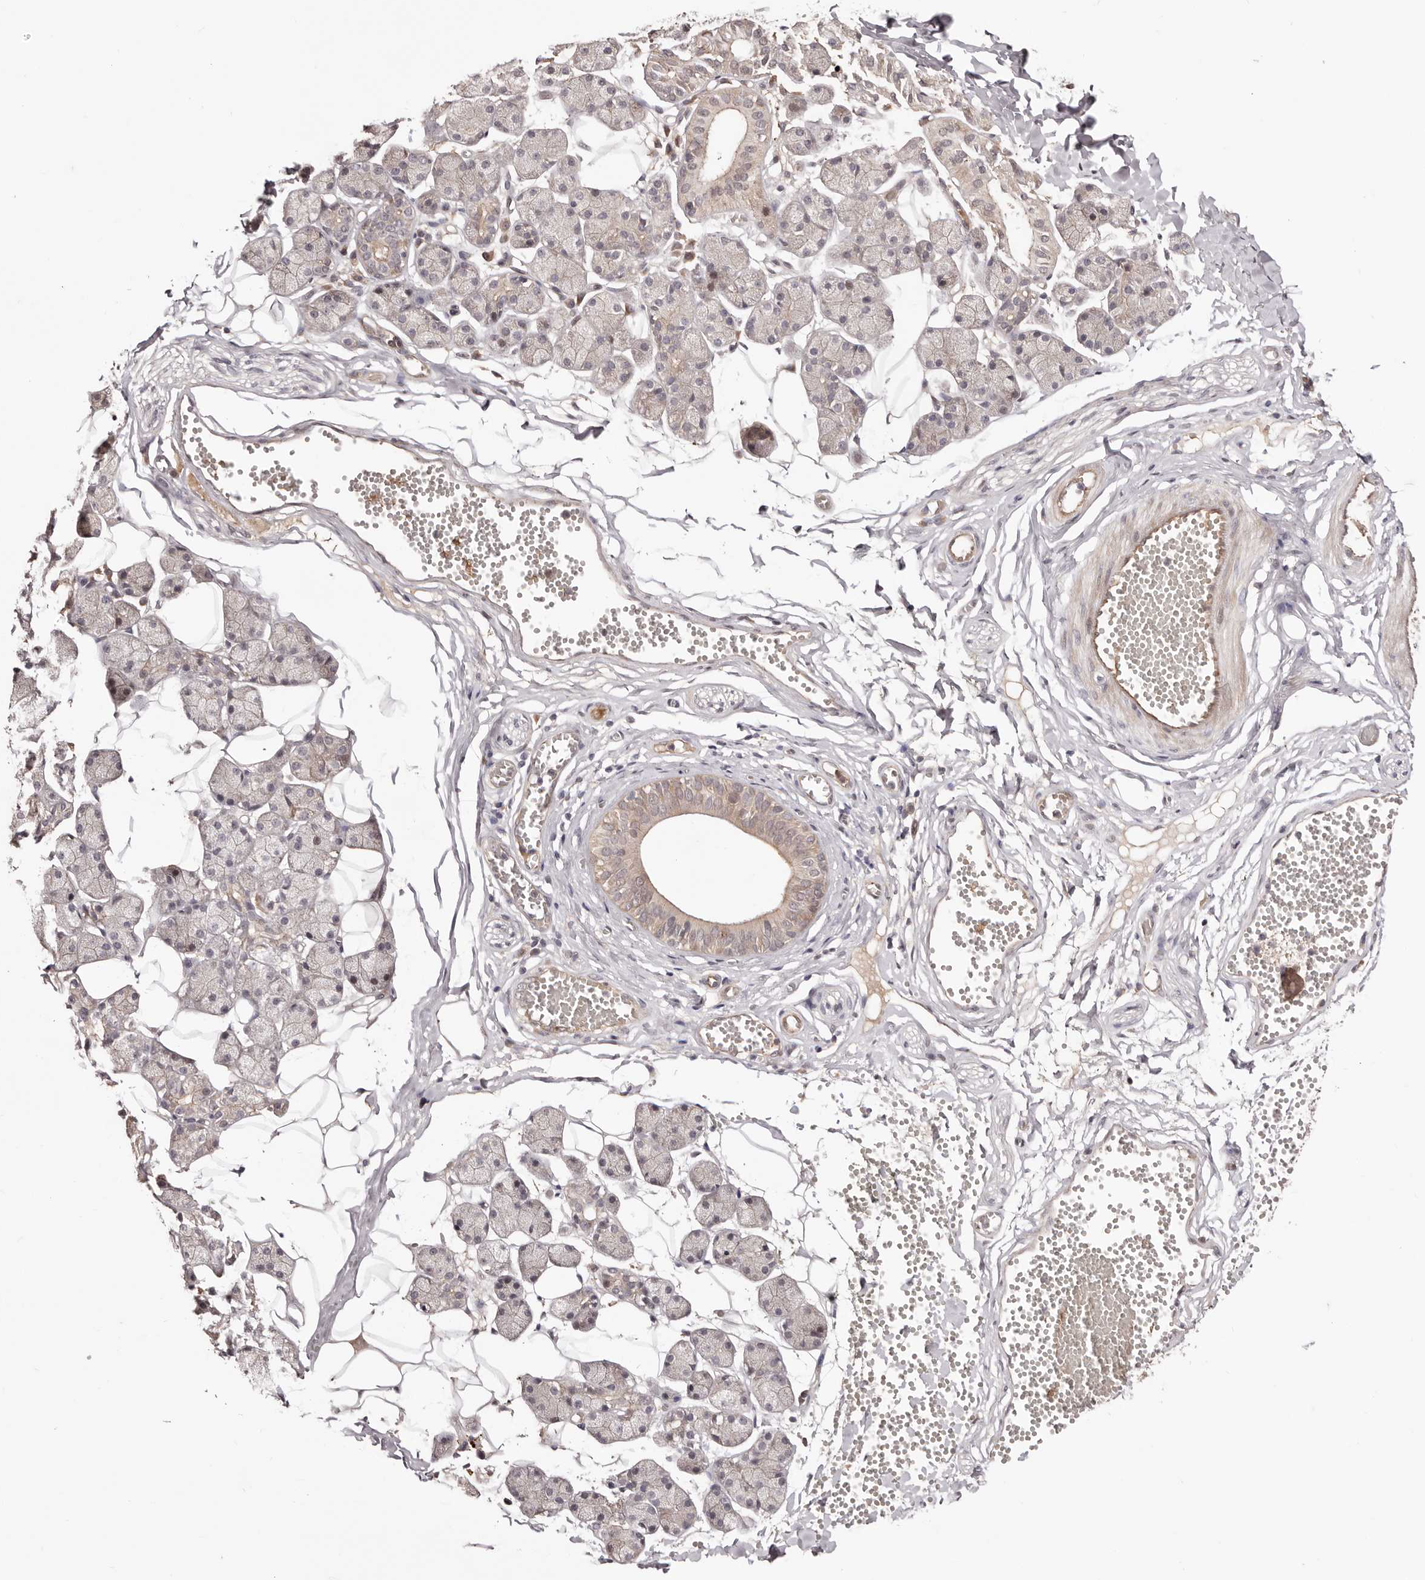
{"staining": {"intensity": "weak", "quantity": "25%-75%", "location": "cytoplasmic/membranous"}, "tissue": "salivary gland", "cell_type": "Glandular cells", "image_type": "normal", "snomed": [{"axis": "morphology", "description": "Normal tissue, NOS"}, {"axis": "topography", "description": "Salivary gland"}], "caption": "DAB (3,3'-diaminobenzidine) immunohistochemical staining of normal salivary gland exhibits weak cytoplasmic/membranous protein staining in about 25%-75% of glandular cells. Nuclei are stained in blue.", "gene": "EGR3", "patient": {"sex": "female", "age": 33}}